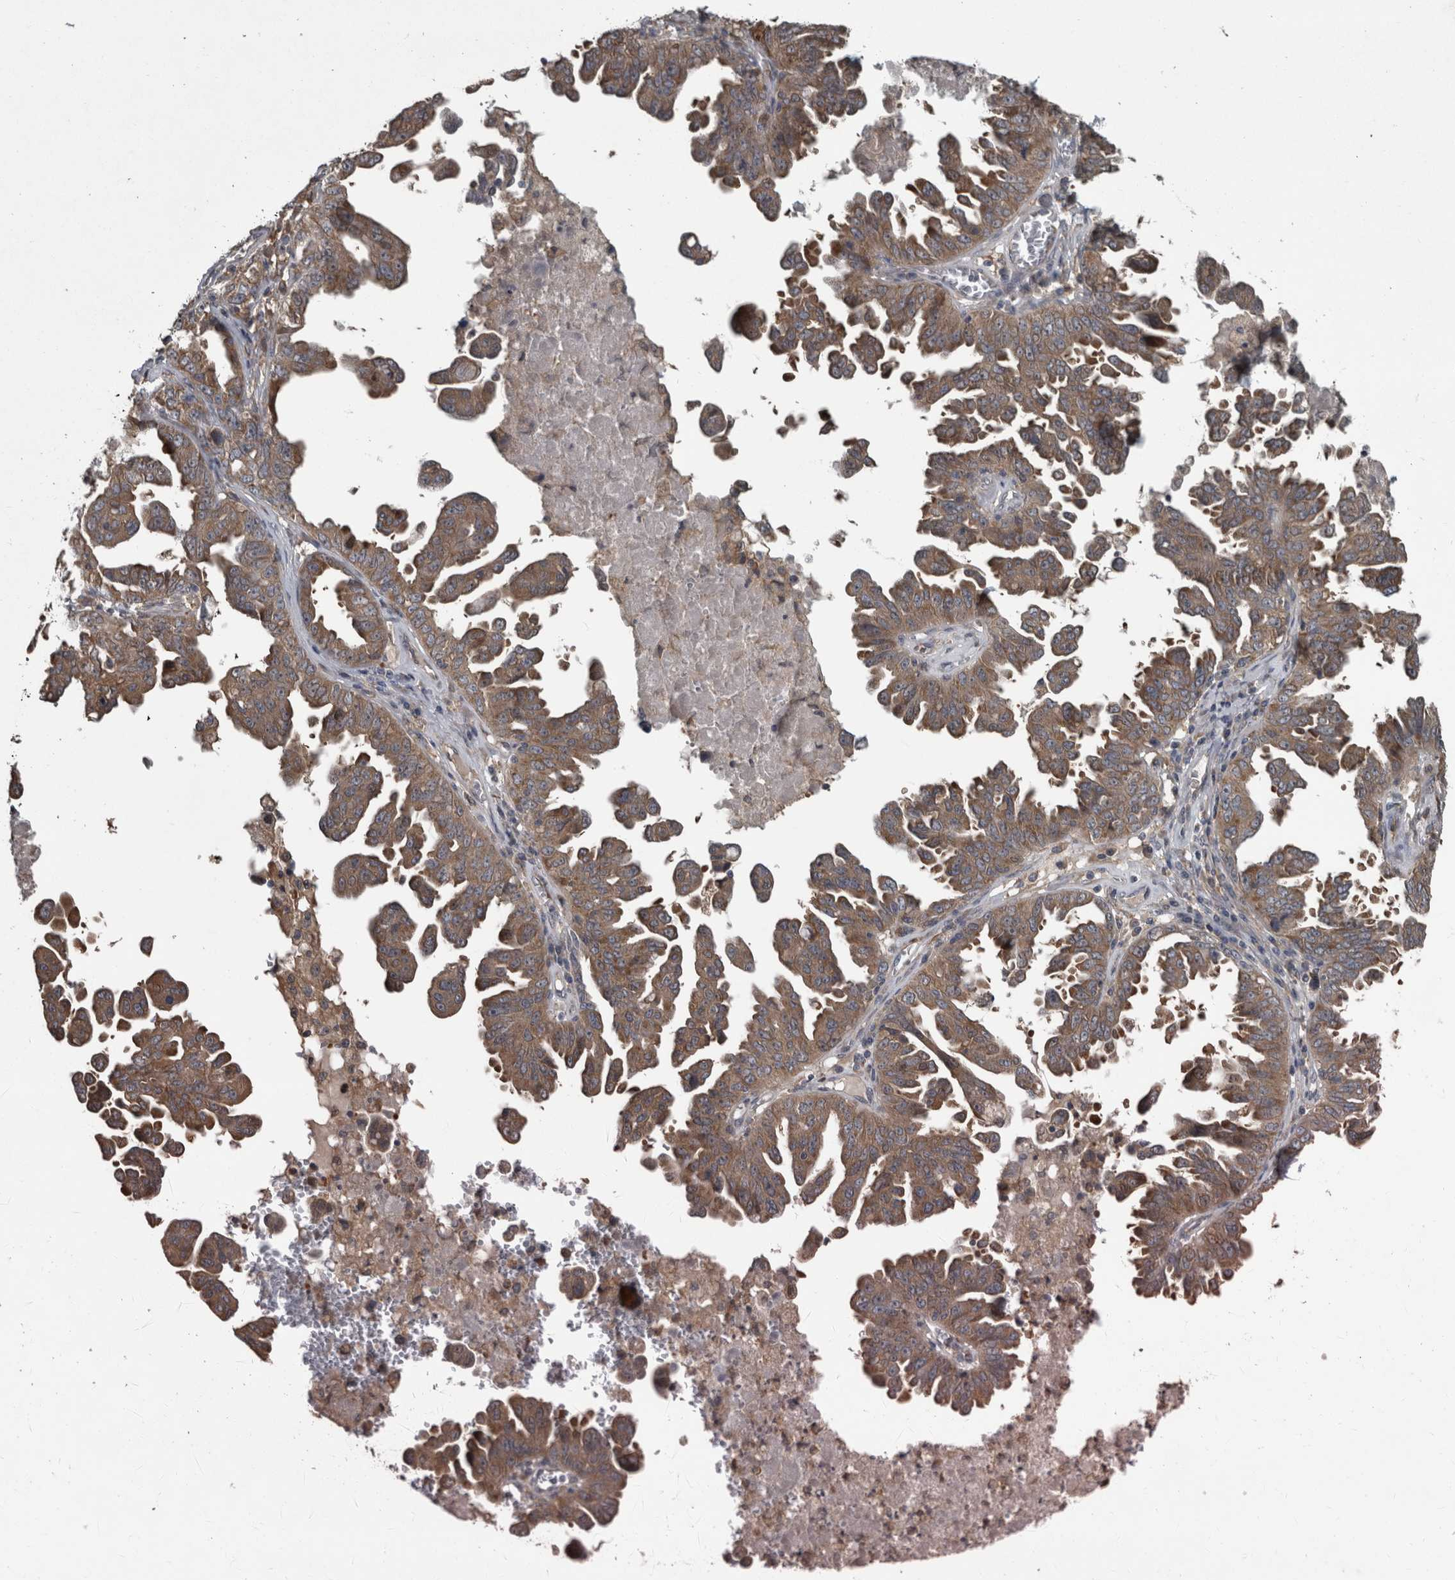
{"staining": {"intensity": "moderate", "quantity": ">75%", "location": "cytoplasmic/membranous"}, "tissue": "ovarian cancer", "cell_type": "Tumor cells", "image_type": "cancer", "snomed": [{"axis": "morphology", "description": "Carcinoma, endometroid"}, {"axis": "topography", "description": "Ovary"}], "caption": "A histopathology image showing moderate cytoplasmic/membranous expression in about >75% of tumor cells in endometroid carcinoma (ovarian), as visualized by brown immunohistochemical staining.", "gene": "EXOC8", "patient": {"sex": "female", "age": 62}}